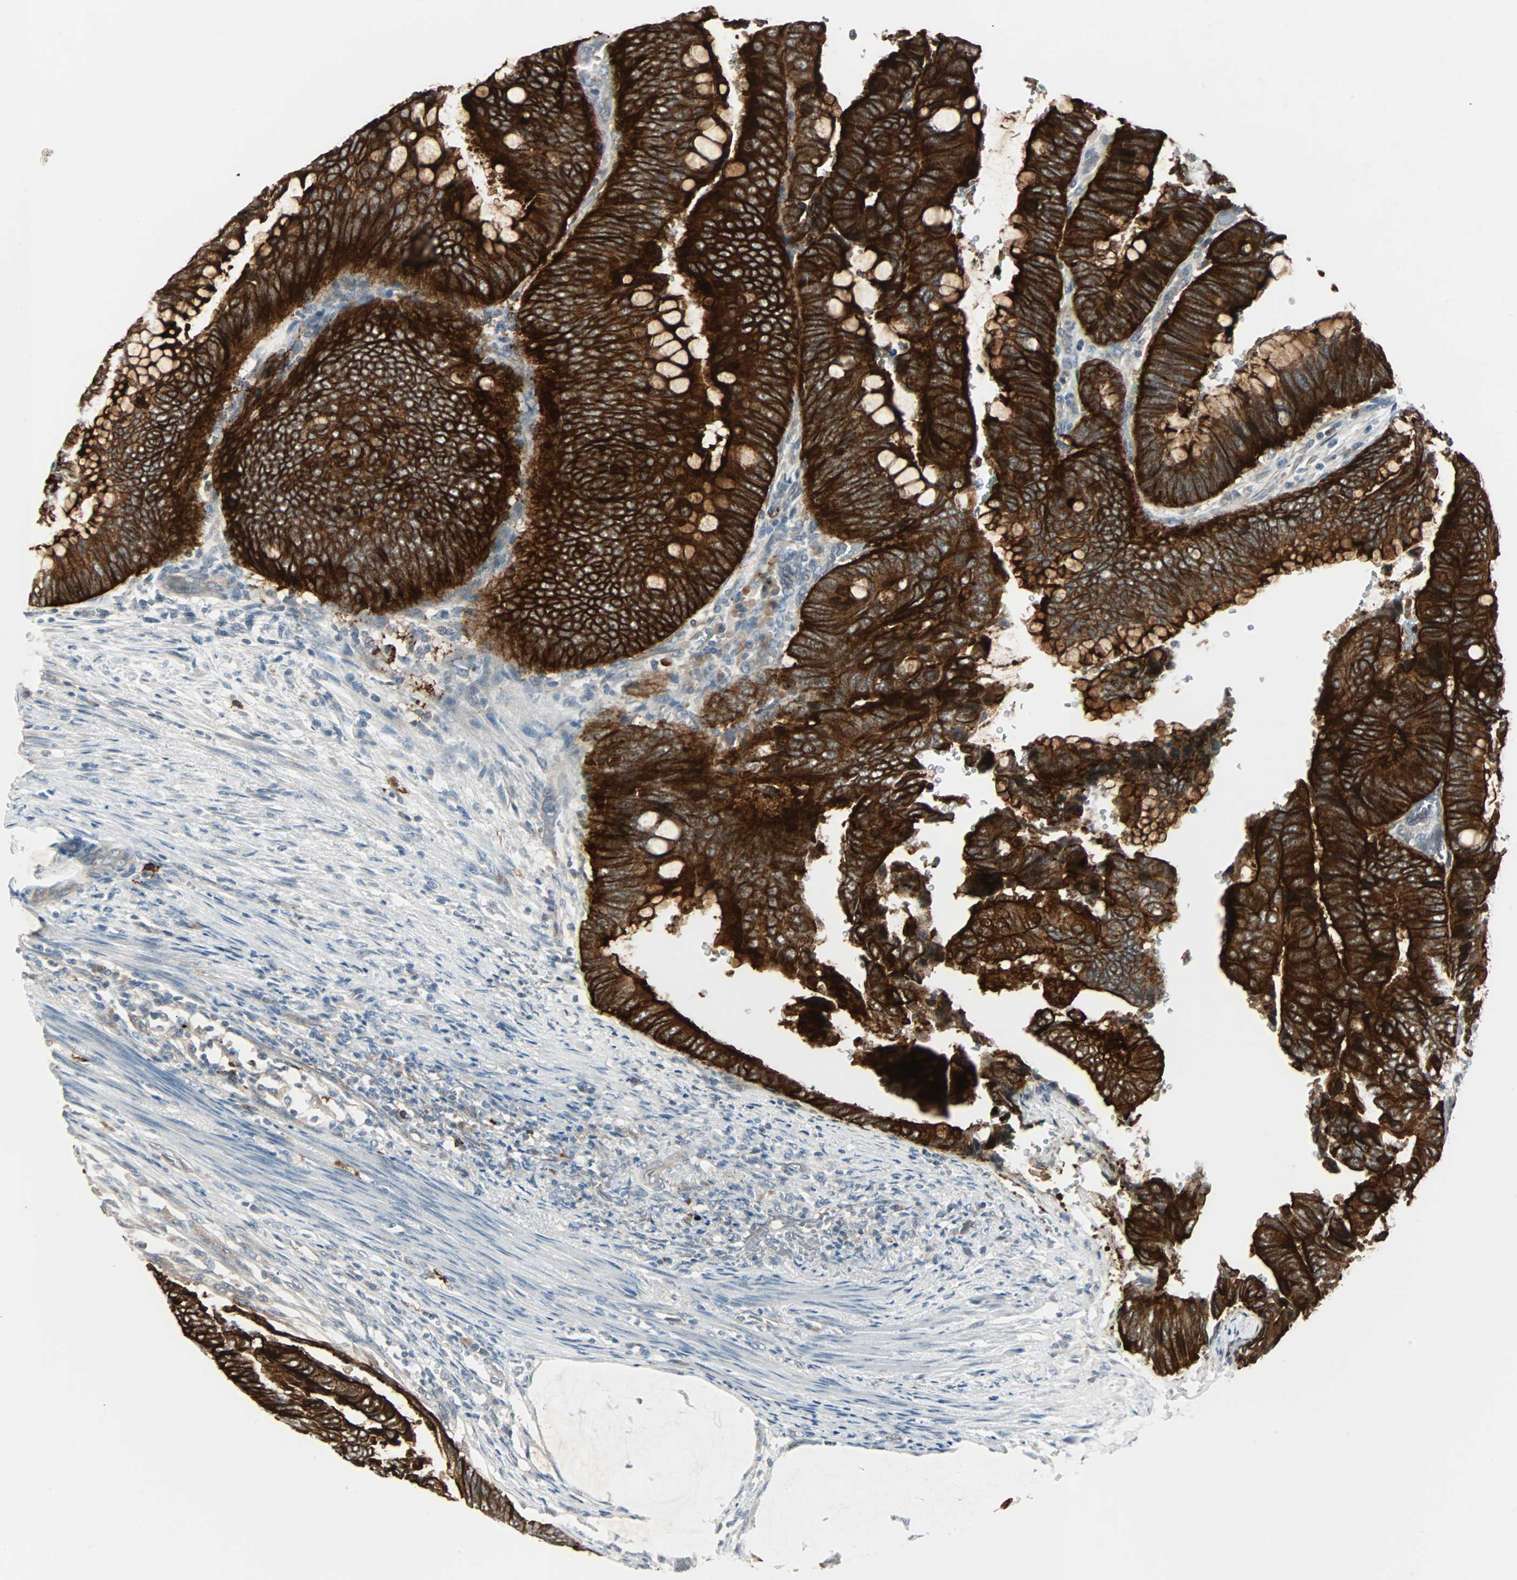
{"staining": {"intensity": "strong", "quantity": ">75%", "location": "cytoplasmic/membranous"}, "tissue": "colorectal cancer", "cell_type": "Tumor cells", "image_type": "cancer", "snomed": [{"axis": "morphology", "description": "Normal tissue, NOS"}, {"axis": "morphology", "description": "Adenocarcinoma, NOS"}, {"axis": "topography", "description": "Rectum"}, {"axis": "topography", "description": "Peripheral nerve tissue"}], "caption": "IHC staining of adenocarcinoma (colorectal), which demonstrates high levels of strong cytoplasmic/membranous staining in about >75% of tumor cells indicating strong cytoplasmic/membranous protein staining. The staining was performed using DAB (3,3'-diaminobenzidine) (brown) for protein detection and nuclei were counterstained in hematoxylin (blue).", "gene": "CMC2", "patient": {"sex": "male", "age": 92}}